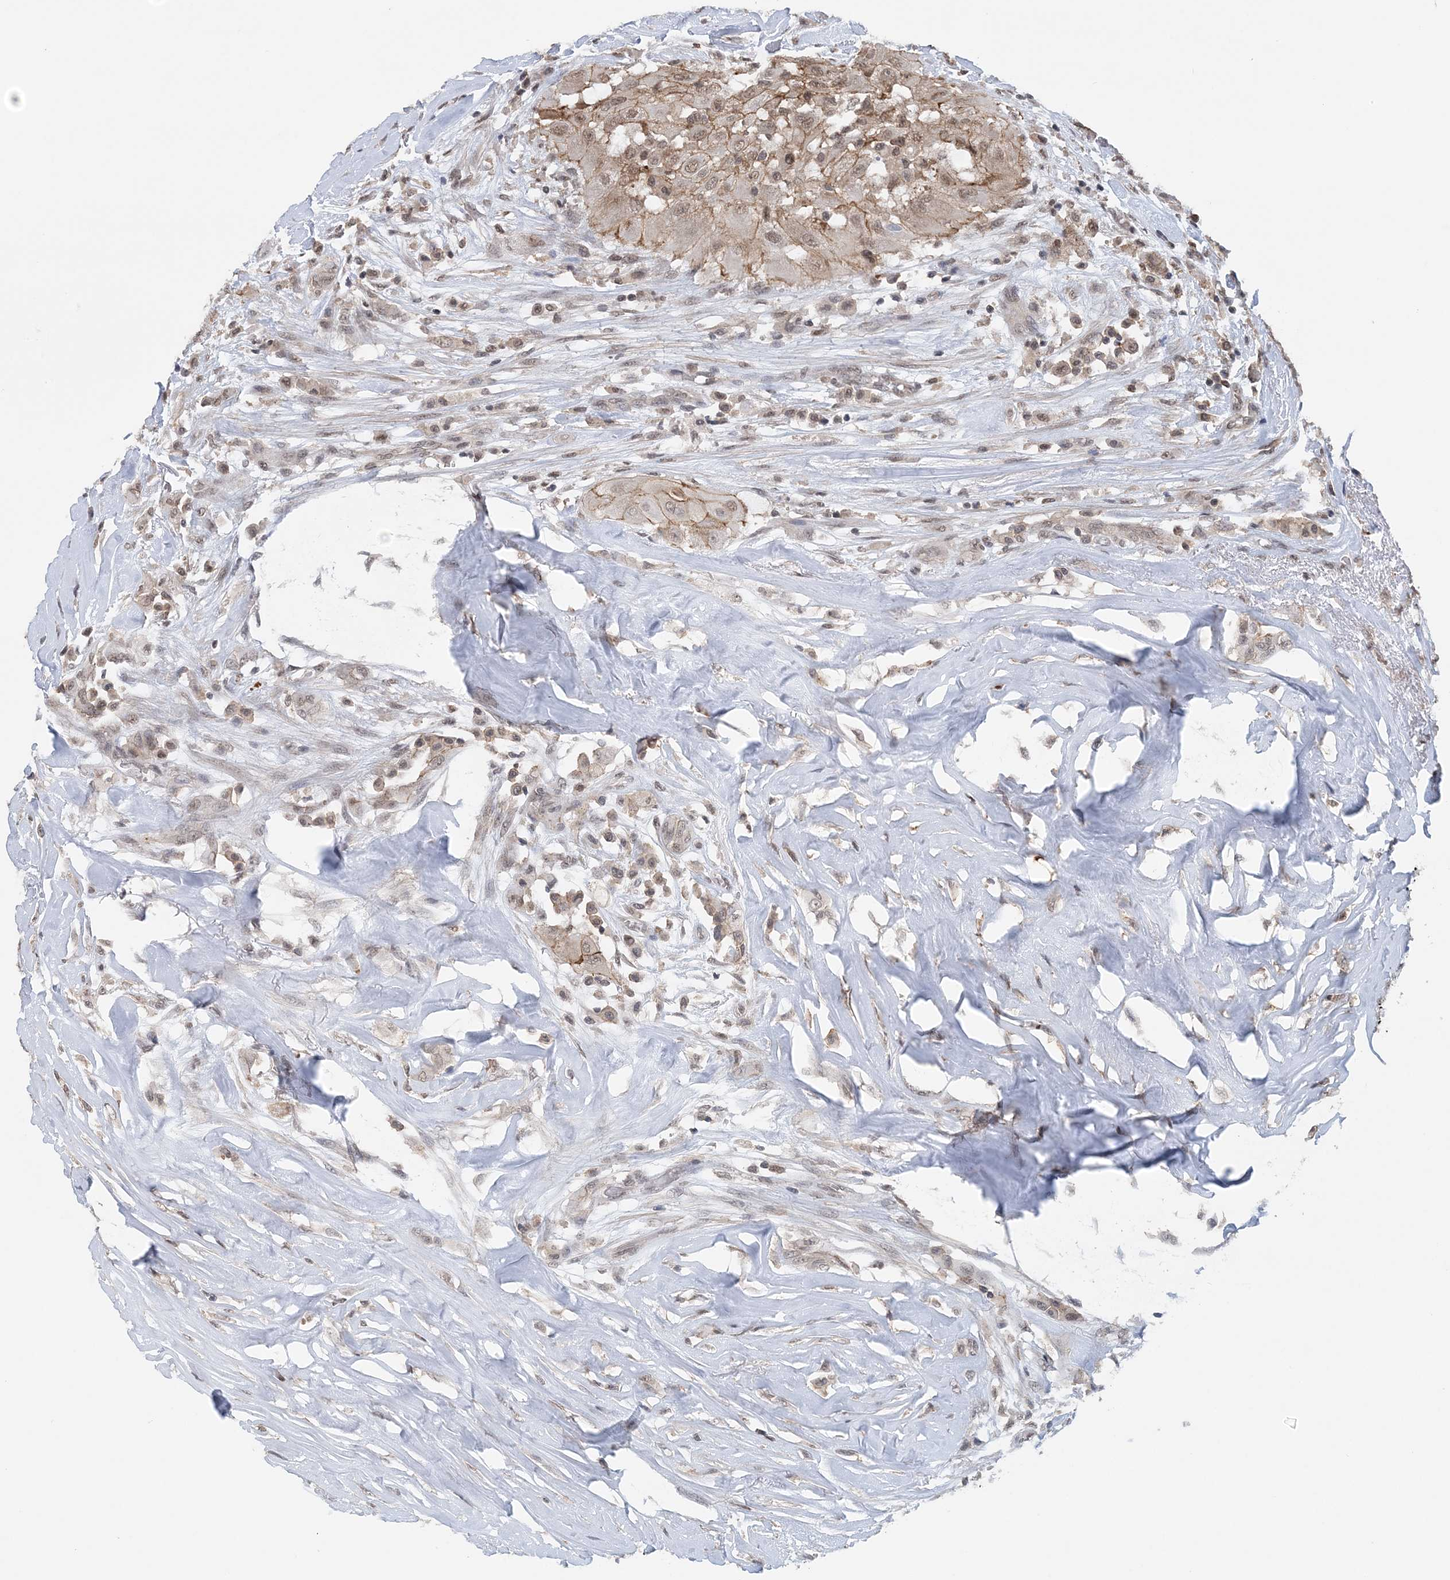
{"staining": {"intensity": "weak", "quantity": ">75%", "location": "cytoplasmic/membranous,nuclear"}, "tissue": "thyroid cancer", "cell_type": "Tumor cells", "image_type": "cancer", "snomed": [{"axis": "morphology", "description": "Papillary adenocarcinoma, NOS"}, {"axis": "topography", "description": "Thyroid gland"}], "caption": "The micrograph displays immunohistochemical staining of thyroid cancer. There is weak cytoplasmic/membranous and nuclear expression is appreciated in about >75% of tumor cells. (IHC, brightfield microscopy, high magnification).", "gene": "CCDC152", "patient": {"sex": "female", "age": 59}}